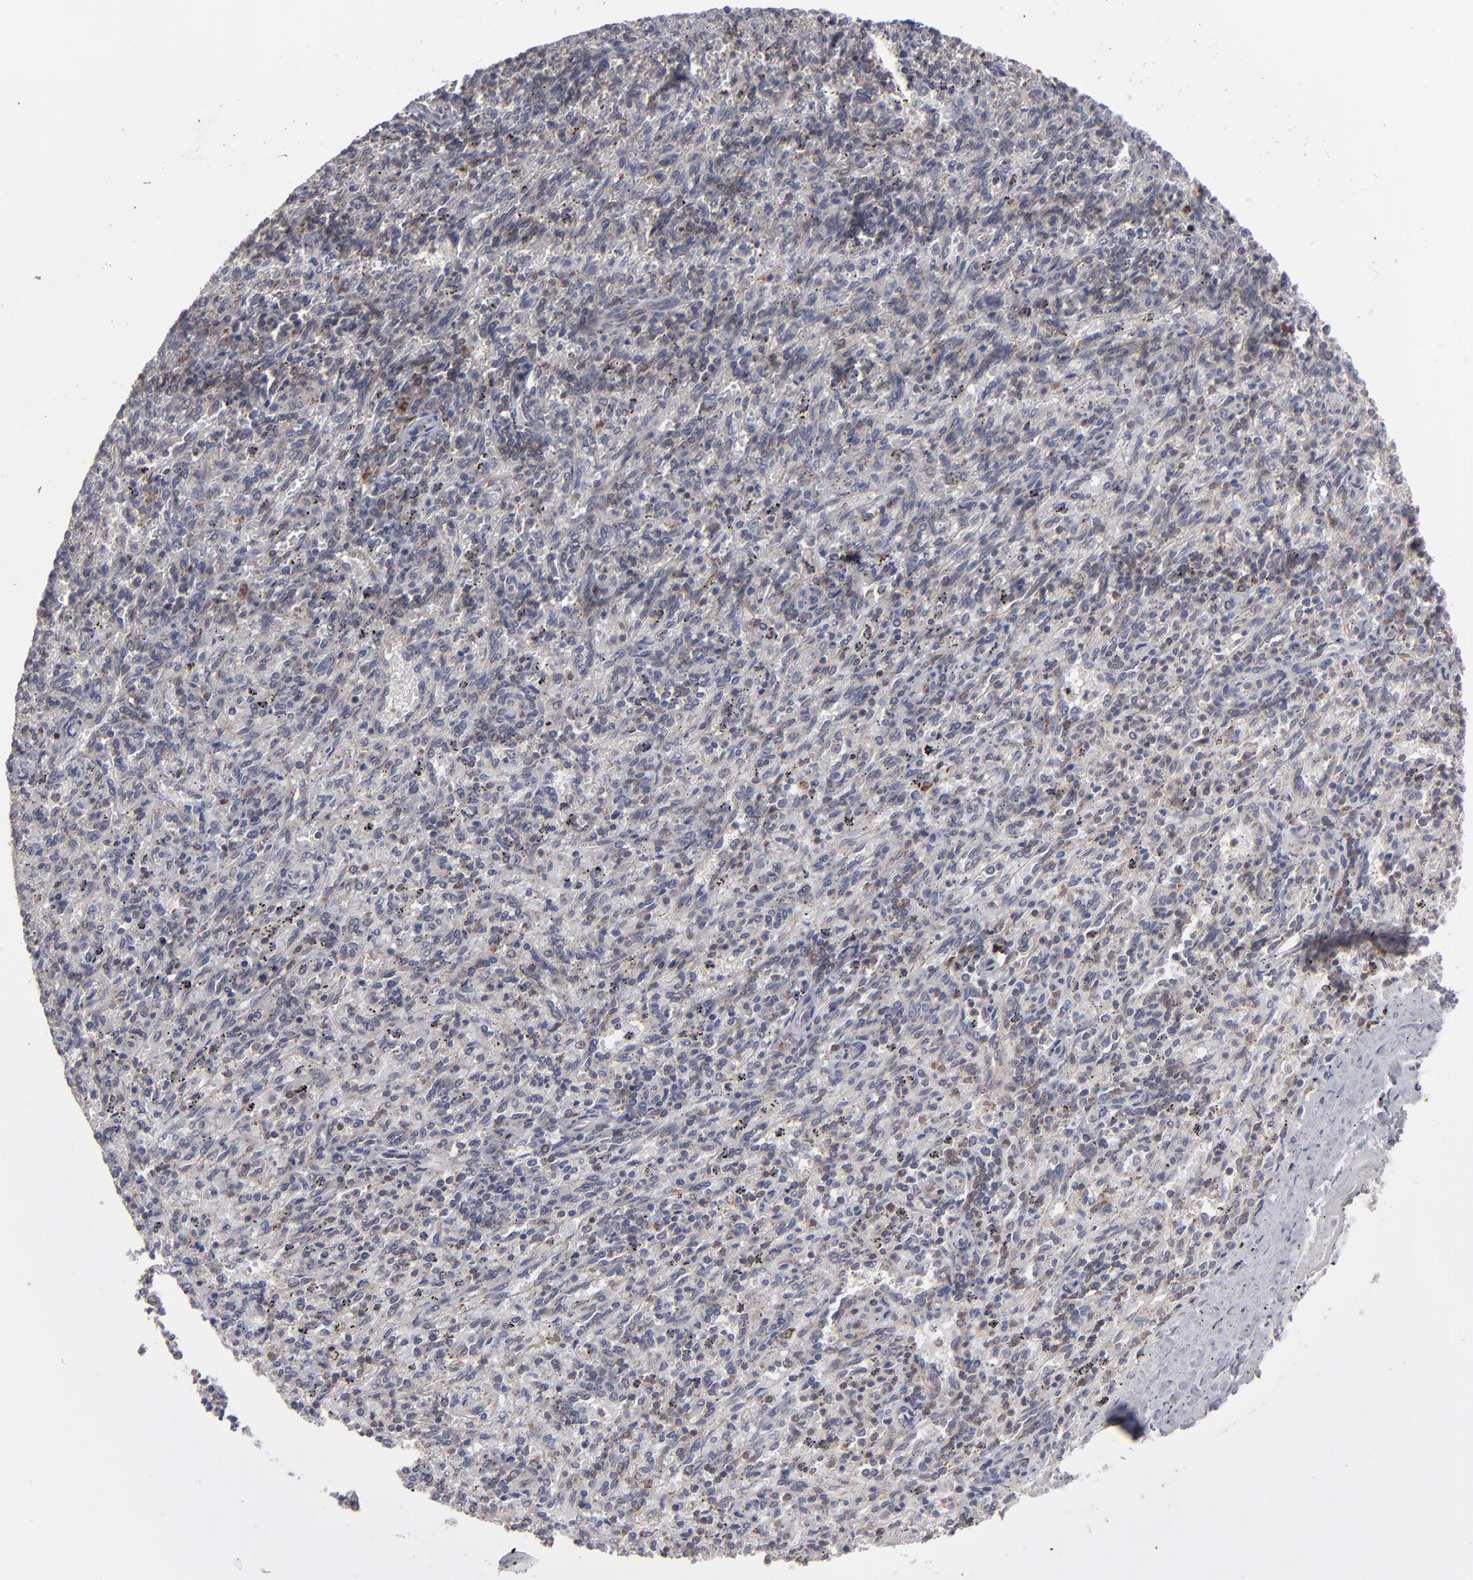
{"staining": {"intensity": "moderate", "quantity": "<25%", "location": "cytoplasmic/membranous"}, "tissue": "spleen", "cell_type": "Cells in red pulp", "image_type": "normal", "snomed": [{"axis": "morphology", "description": "Normal tissue, NOS"}, {"axis": "topography", "description": "Spleen"}], "caption": "The micrograph reveals staining of benign spleen, revealing moderate cytoplasmic/membranous protein staining (brown color) within cells in red pulp. (DAB (3,3'-diaminobenzidine) IHC with brightfield microscopy, high magnification).", "gene": "GLCCI1", "patient": {"sex": "female", "age": 10}}